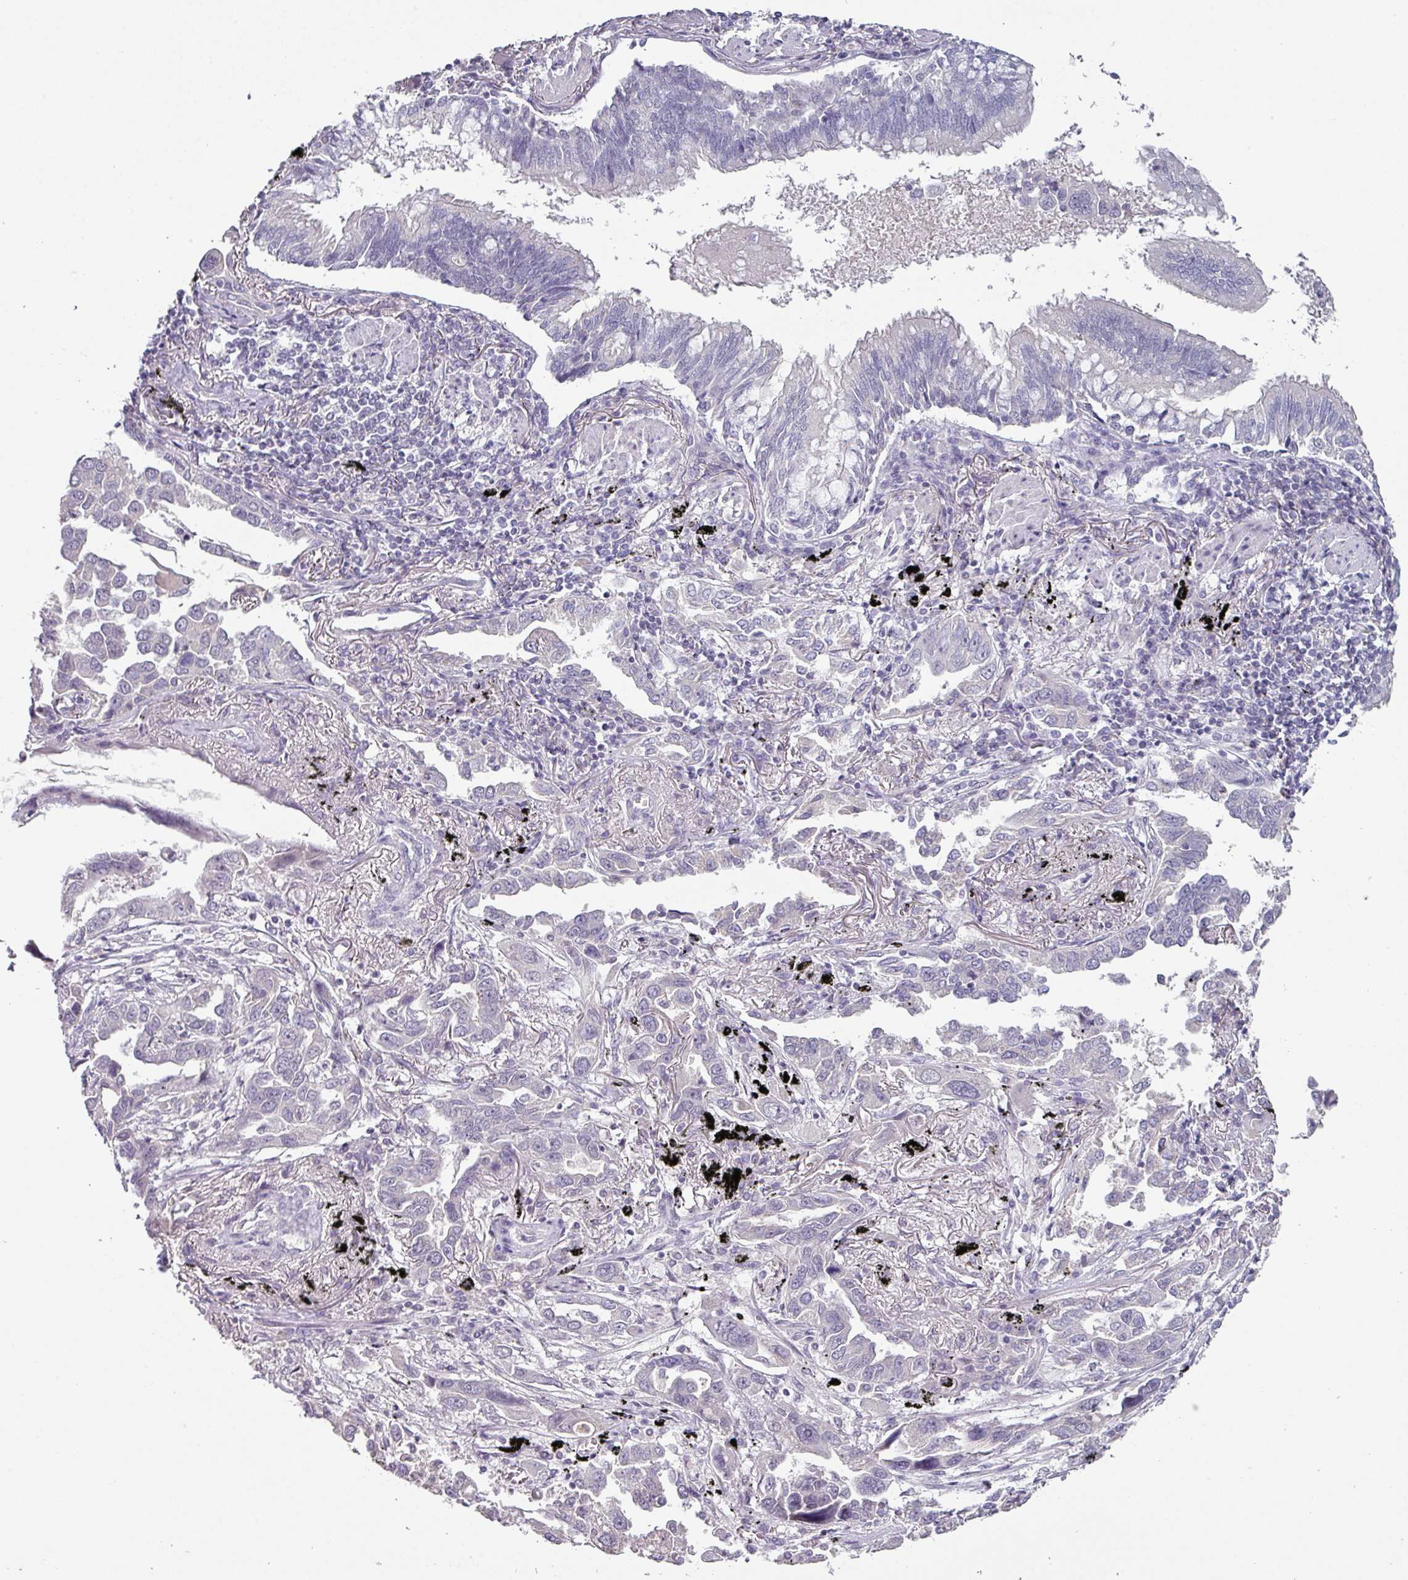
{"staining": {"intensity": "negative", "quantity": "none", "location": "none"}, "tissue": "lung cancer", "cell_type": "Tumor cells", "image_type": "cancer", "snomed": [{"axis": "morphology", "description": "Adenocarcinoma, NOS"}, {"axis": "topography", "description": "Lung"}], "caption": "Tumor cells are negative for protein expression in human lung adenocarcinoma.", "gene": "ELK1", "patient": {"sex": "male", "age": 67}}